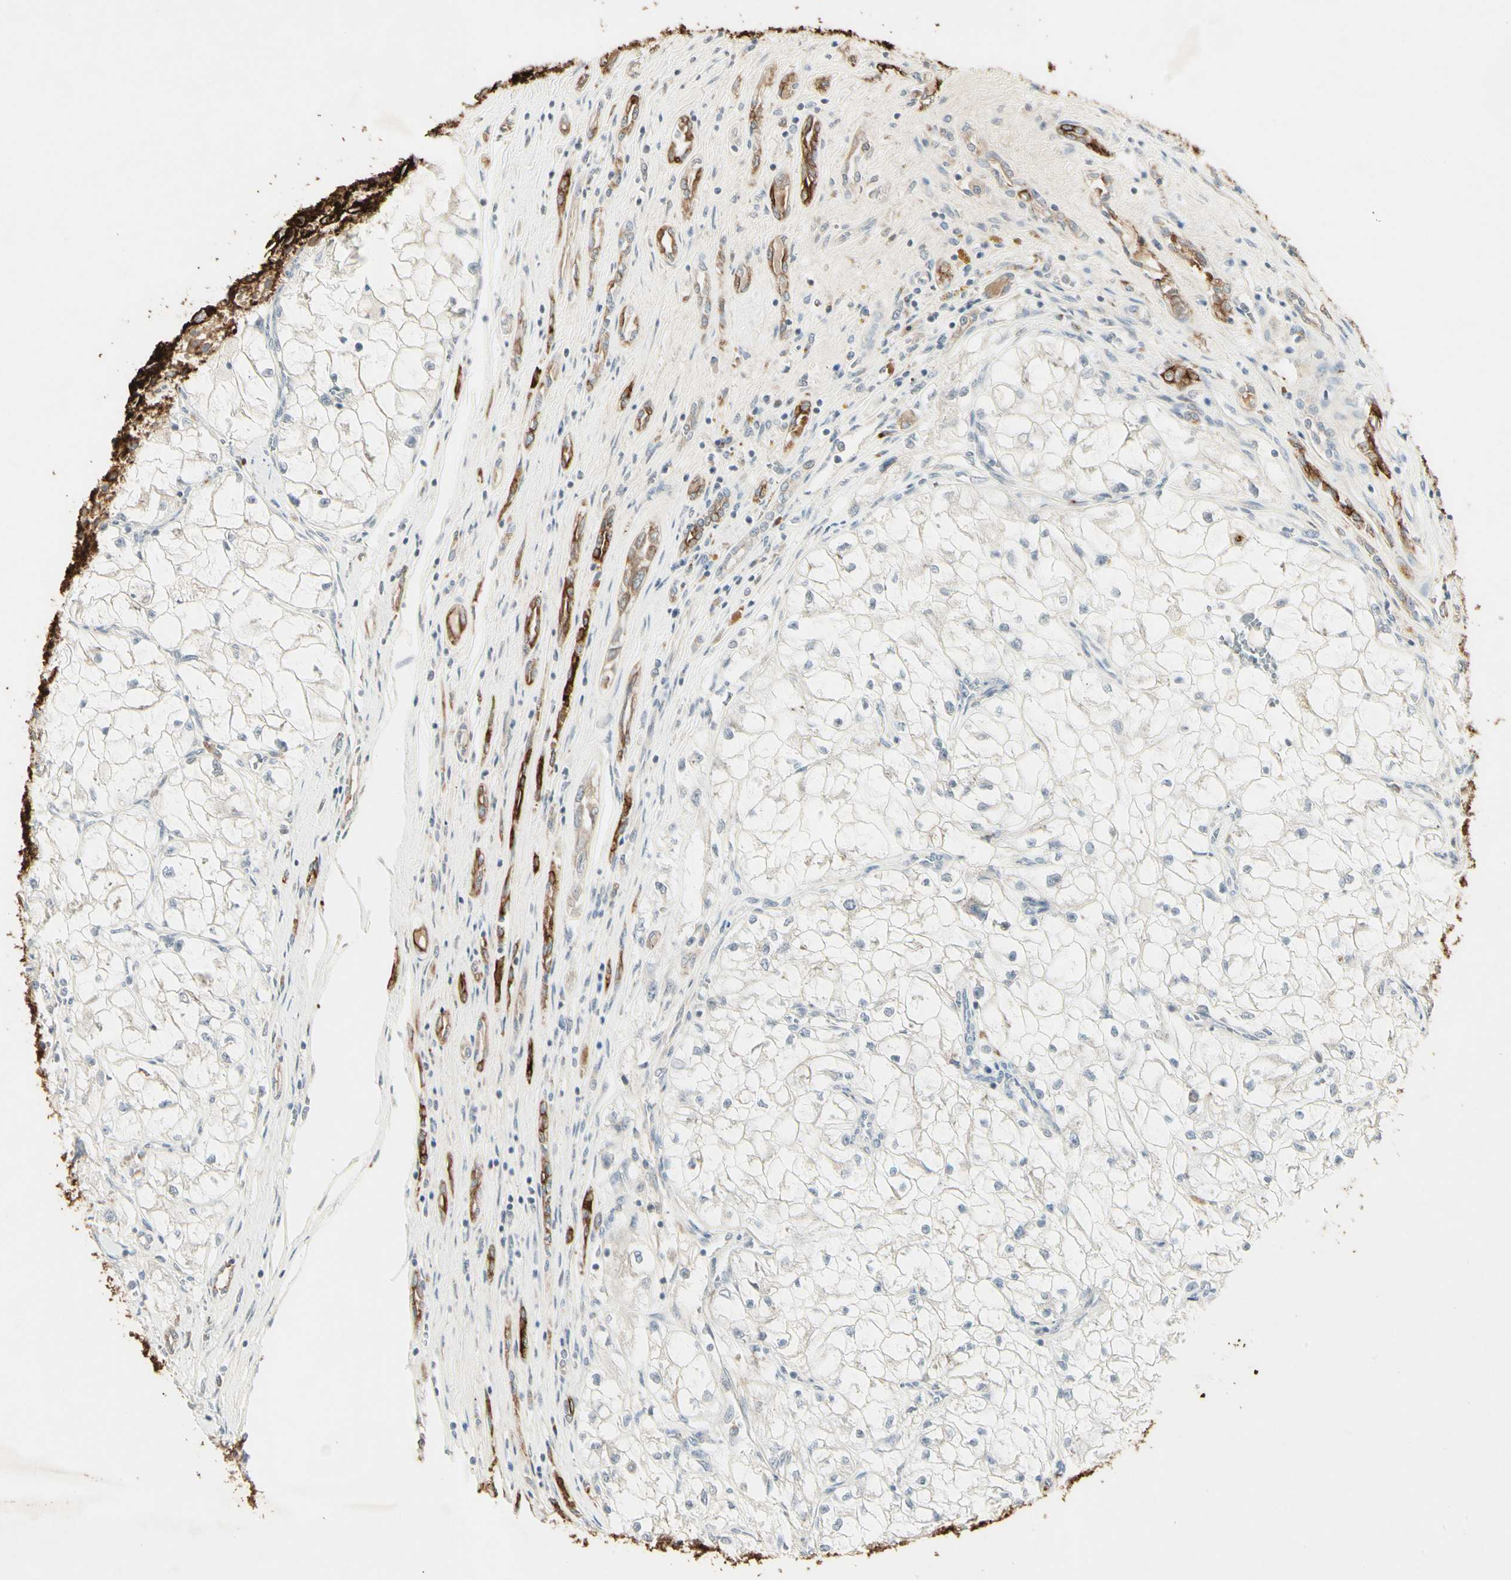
{"staining": {"intensity": "negative", "quantity": "none", "location": "none"}, "tissue": "renal cancer", "cell_type": "Tumor cells", "image_type": "cancer", "snomed": [{"axis": "morphology", "description": "Adenocarcinoma, NOS"}, {"axis": "topography", "description": "Kidney"}], "caption": "Renal cancer (adenocarcinoma) was stained to show a protein in brown. There is no significant expression in tumor cells.", "gene": "SKIL", "patient": {"sex": "female", "age": 70}}